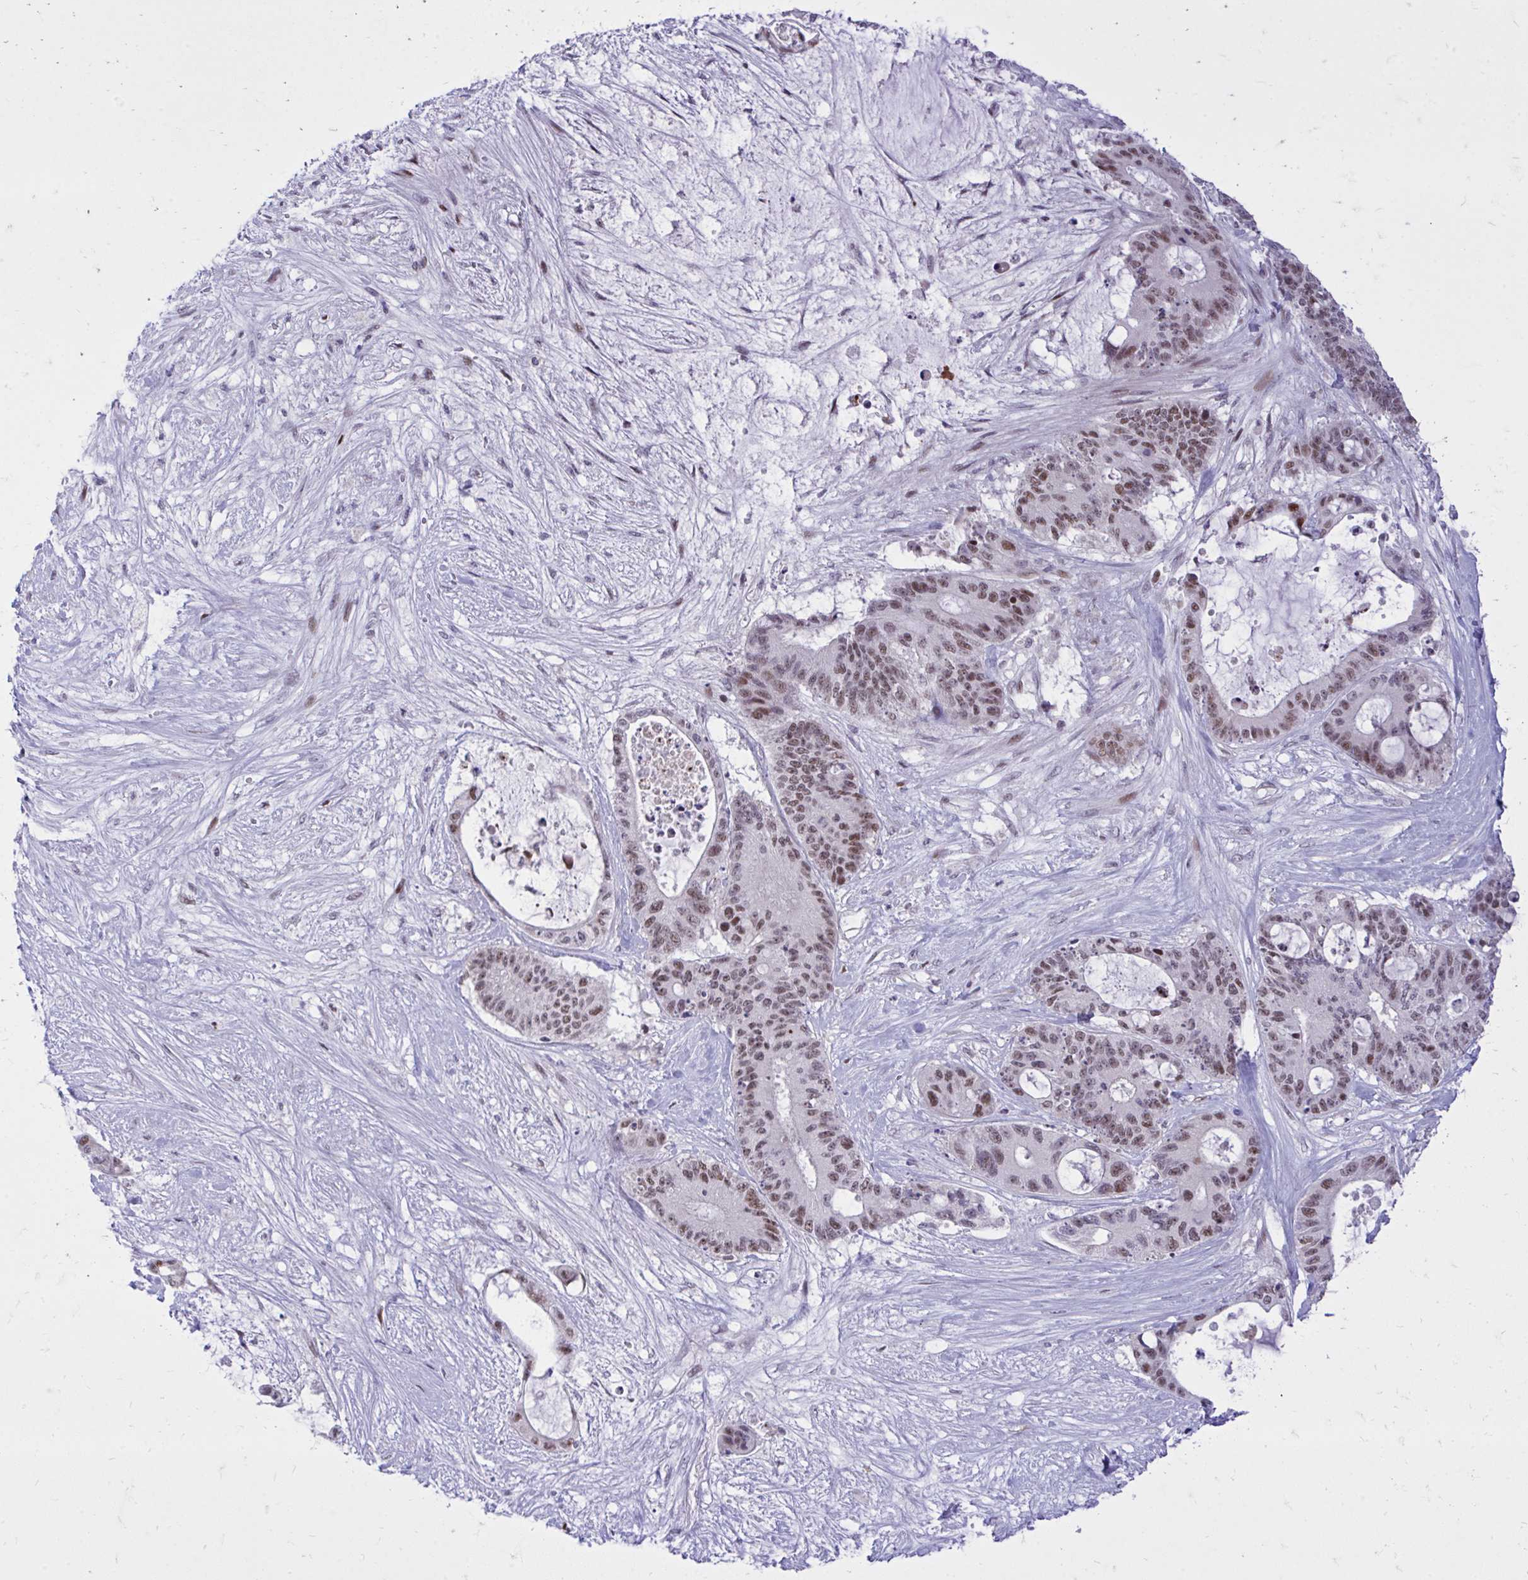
{"staining": {"intensity": "moderate", "quantity": "25%-75%", "location": "nuclear"}, "tissue": "liver cancer", "cell_type": "Tumor cells", "image_type": "cancer", "snomed": [{"axis": "morphology", "description": "Normal tissue, NOS"}, {"axis": "morphology", "description": "Cholangiocarcinoma"}, {"axis": "topography", "description": "Liver"}, {"axis": "topography", "description": "Peripheral nerve tissue"}], "caption": "Liver cancer tissue reveals moderate nuclear expression in about 25%-75% of tumor cells Nuclei are stained in blue.", "gene": "C14orf39", "patient": {"sex": "female", "age": 73}}